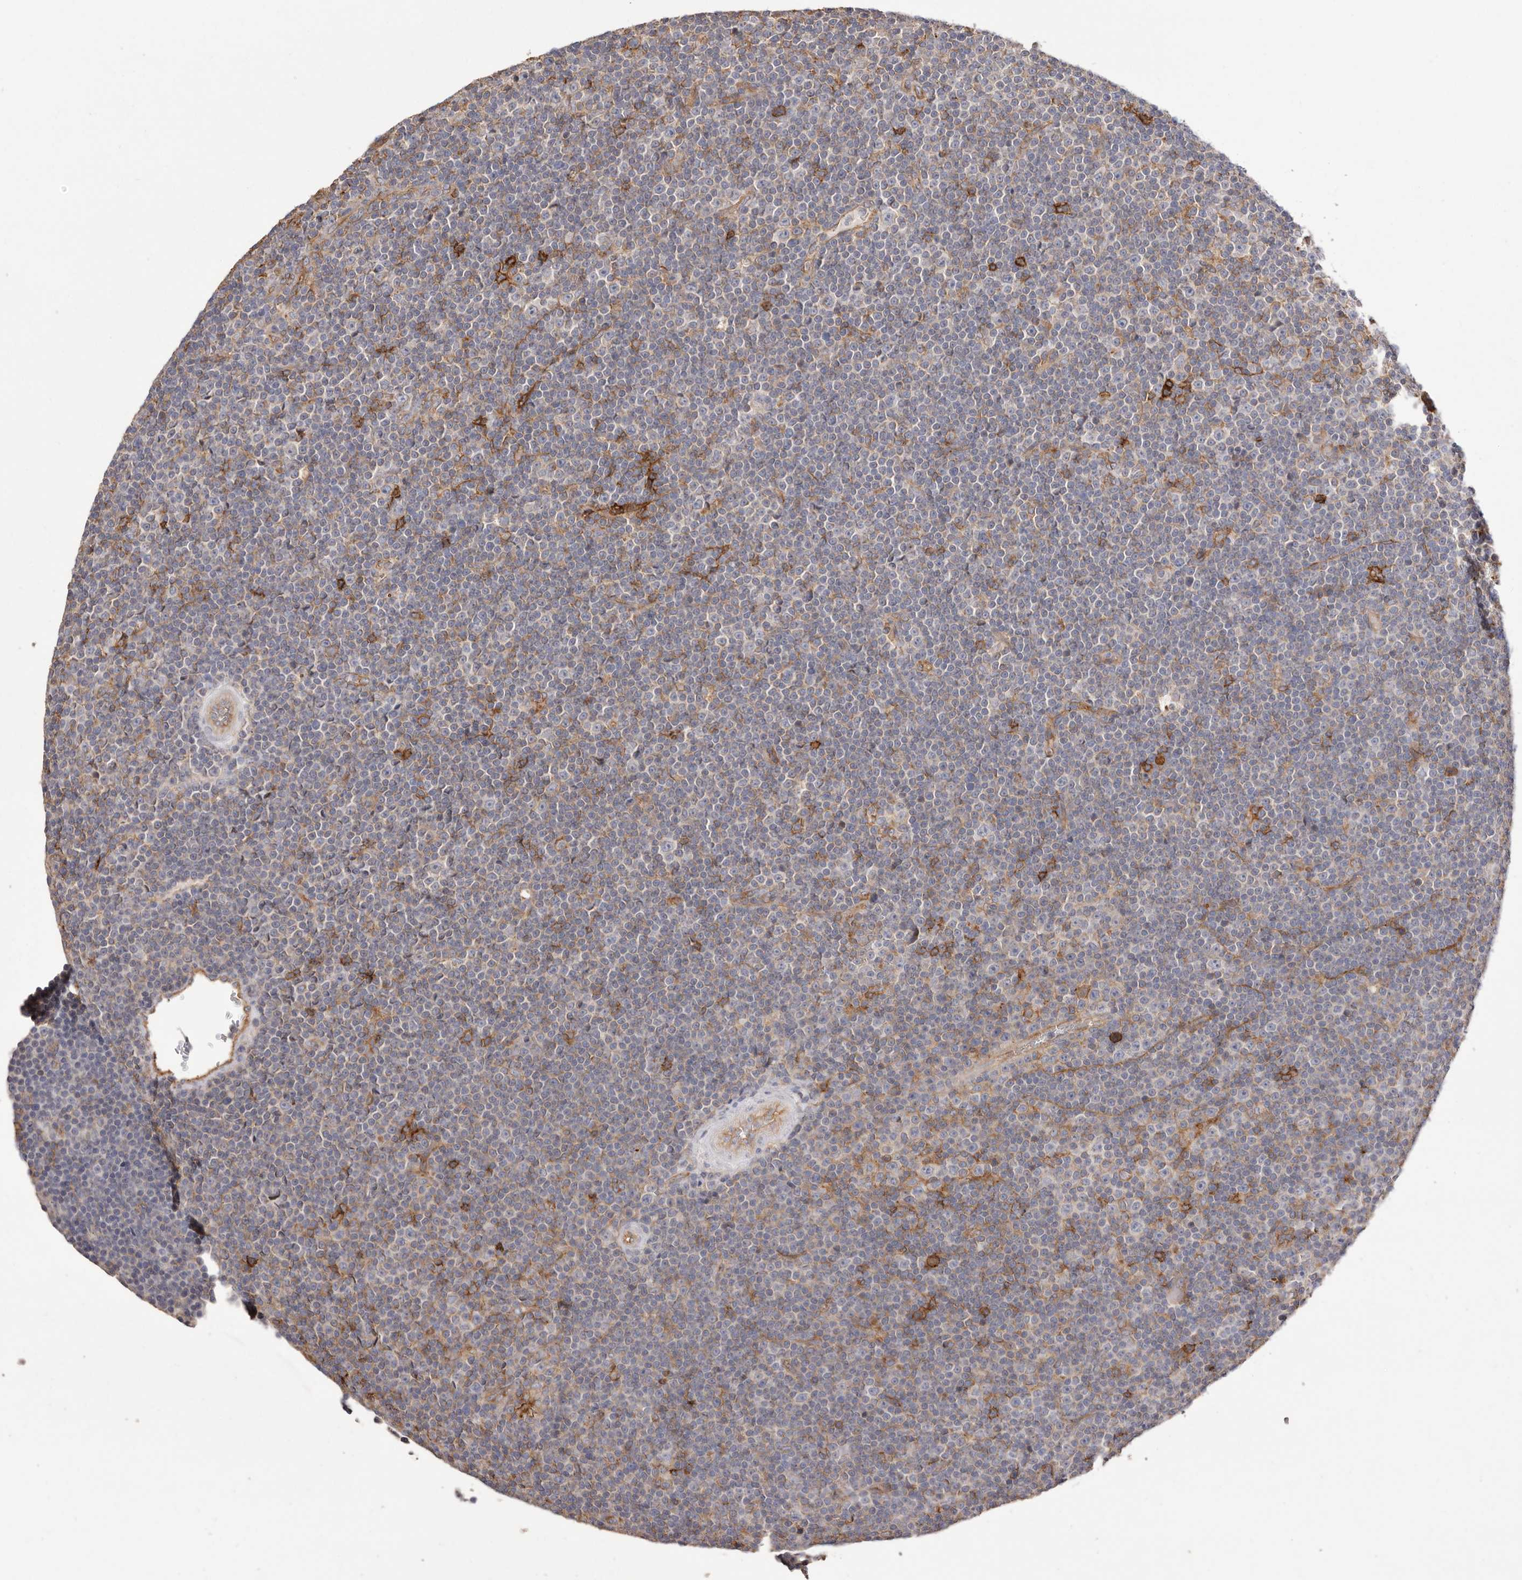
{"staining": {"intensity": "moderate", "quantity": "<25%", "location": "cytoplasmic/membranous"}, "tissue": "lymphoma", "cell_type": "Tumor cells", "image_type": "cancer", "snomed": [{"axis": "morphology", "description": "Malignant lymphoma, non-Hodgkin's type, Low grade"}, {"axis": "topography", "description": "Lymph node"}], "caption": "An image of human malignant lymphoma, non-Hodgkin's type (low-grade) stained for a protein shows moderate cytoplasmic/membranous brown staining in tumor cells.", "gene": "MMACHC", "patient": {"sex": "female", "age": 67}}